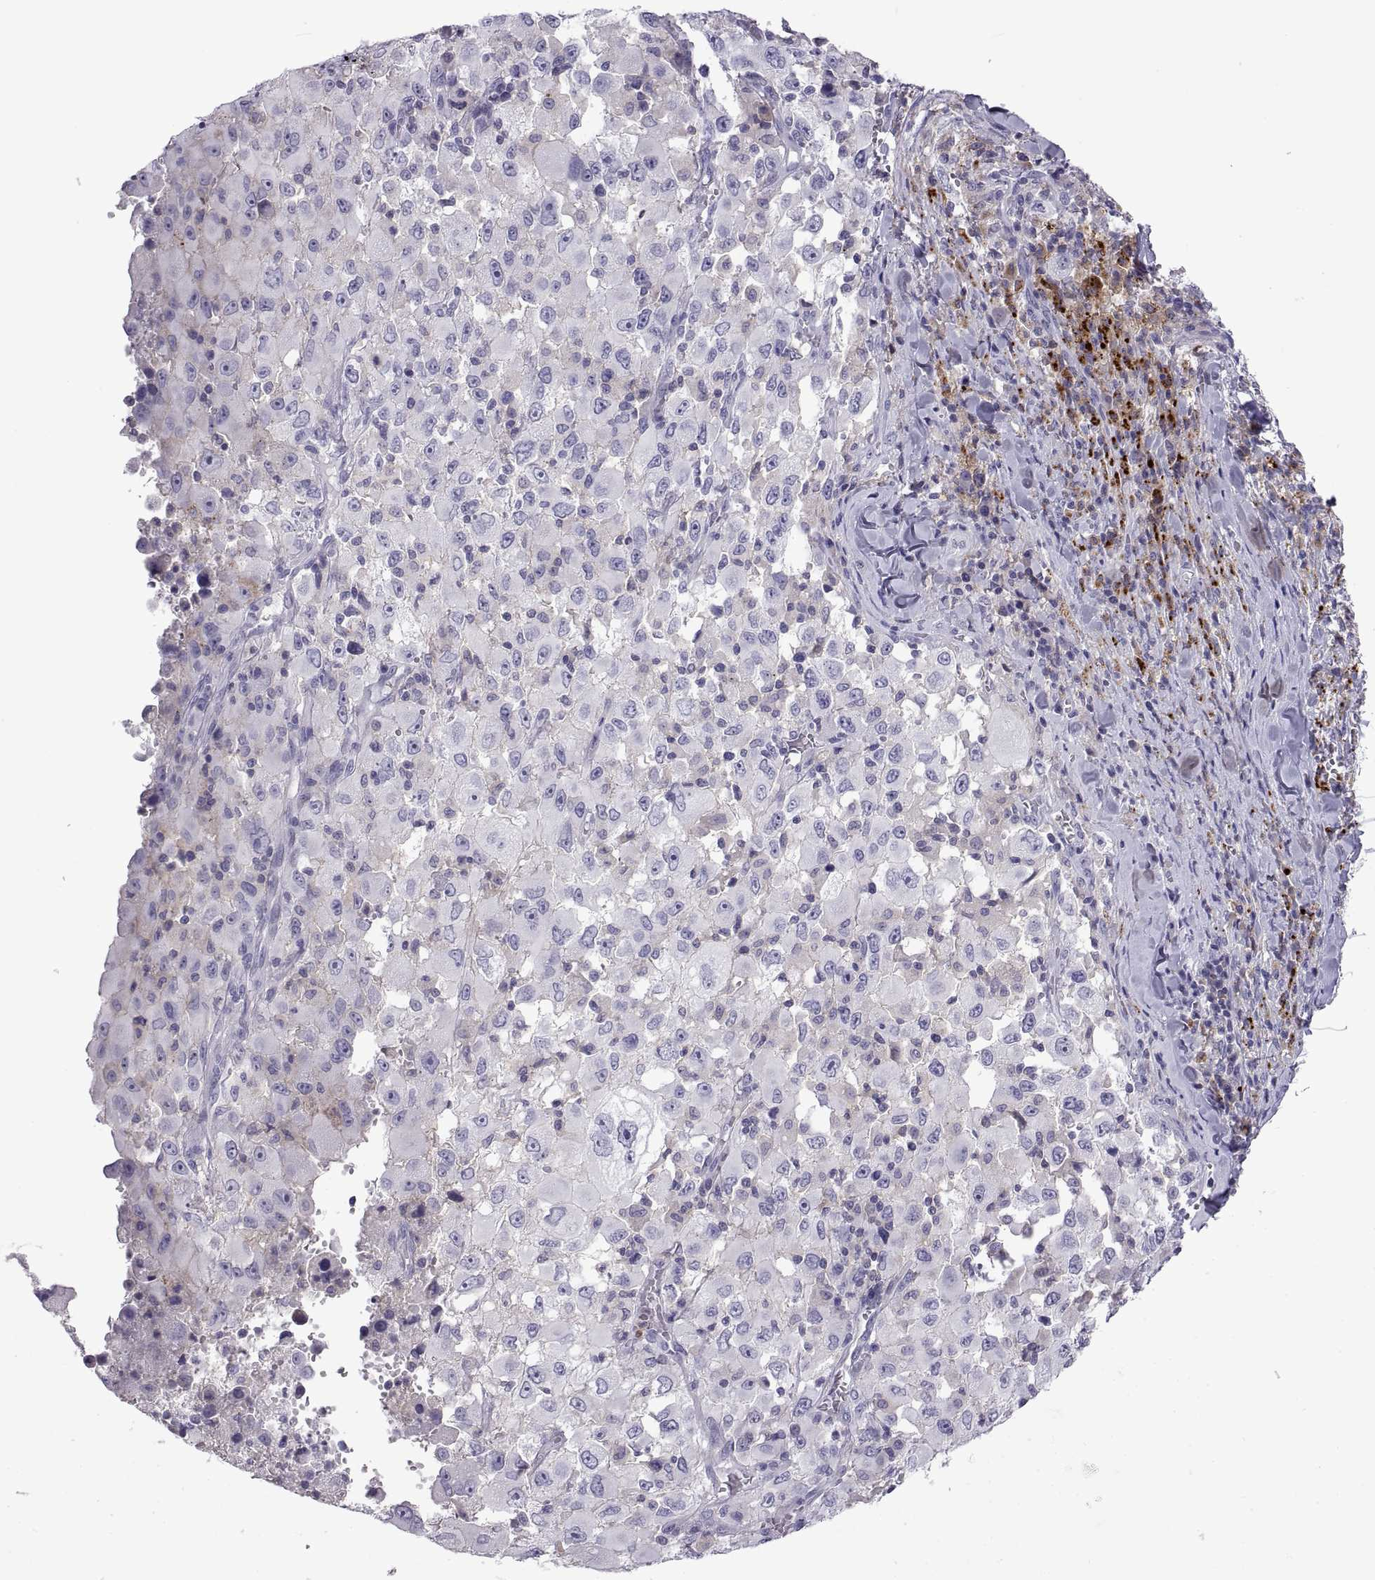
{"staining": {"intensity": "negative", "quantity": "none", "location": "none"}, "tissue": "melanoma", "cell_type": "Tumor cells", "image_type": "cancer", "snomed": [{"axis": "morphology", "description": "Malignant melanoma, Metastatic site"}, {"axis": "topography", "description": "Soft tissue"}], "caption": "Immunohistochemistry (IHC) of human melanoma demonstrates no staining in tumor cells. (DAB immunohistochemistry, high magnification).", "gene": "RGS19", "patient": {"sex": "male", "age": 50}}